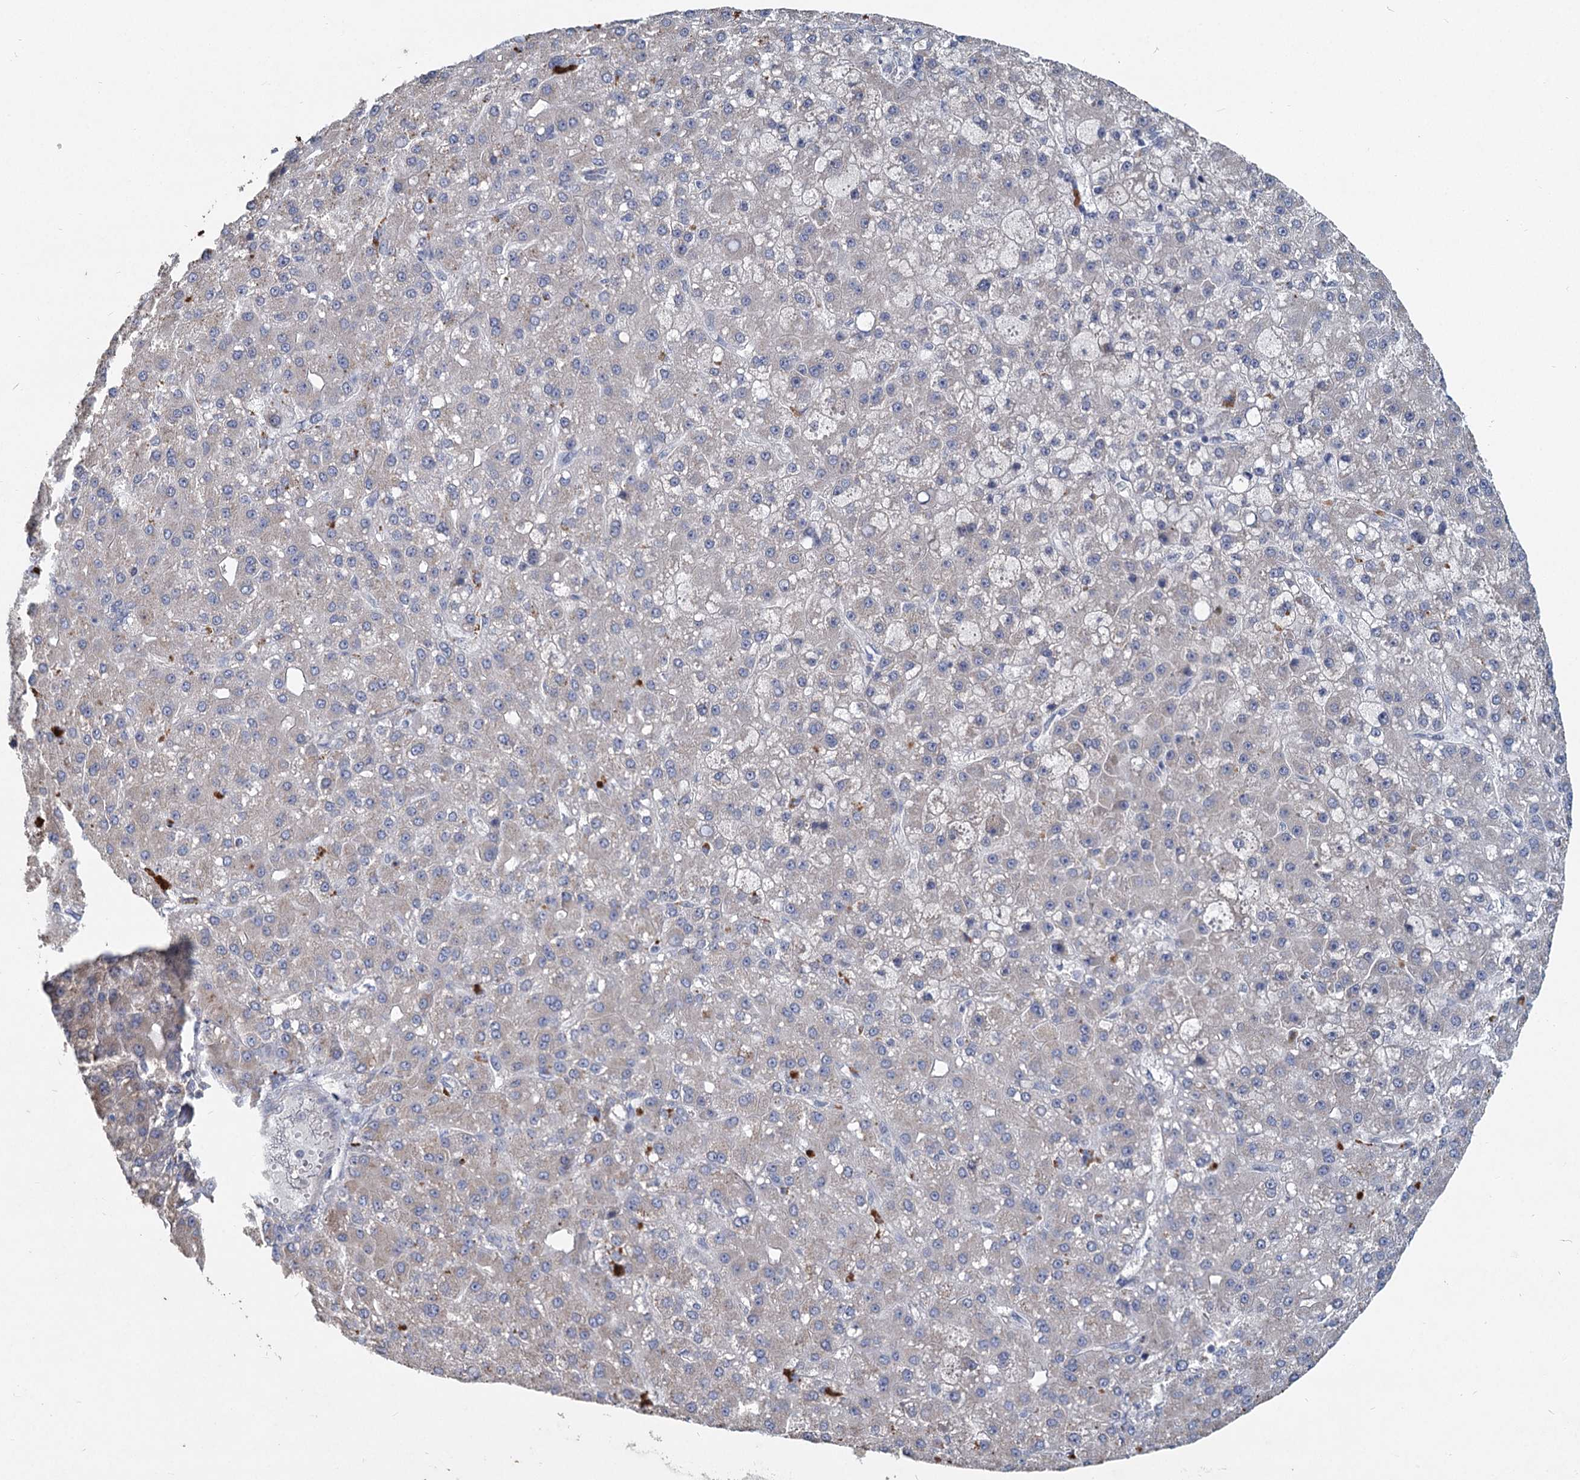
{"staining": {"intensity": "negative", "quantity": "none", "location": "none"}, "tissue": "liver cancer", "cell_type": "Tumor cells", "image_type": "cancer", "snomed": [{"axis": "morphology", "description": "Carcinoma, Hepatocellular, NOS"}, {"axis": "topography", "description": "Liver"}], "caption": "There is no significant staining in tumor cells of liver hepatocellular carcinoma.", "gene": "HES2", "patient": {"sex": "male", "age": 67}}